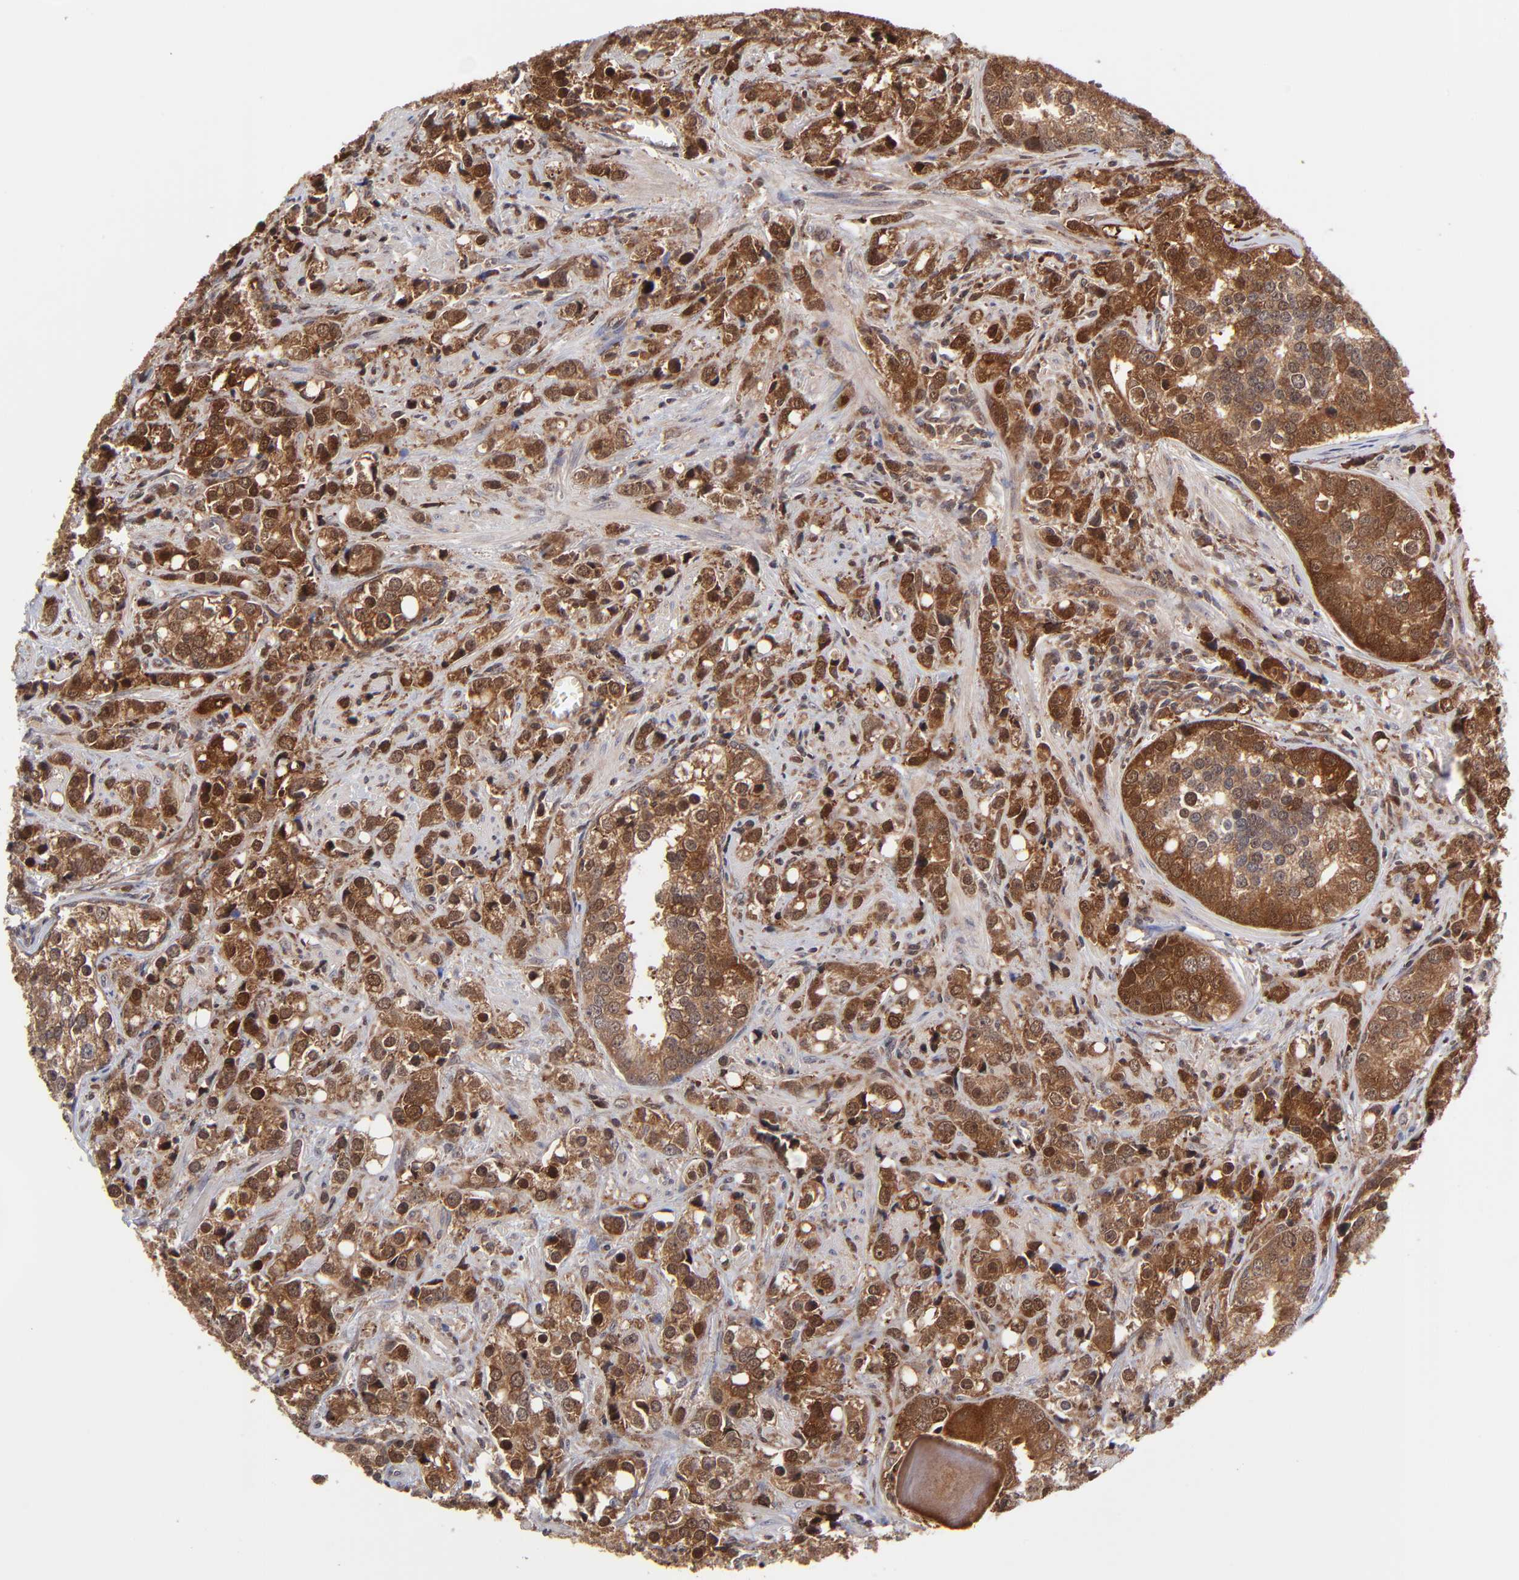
{"staining": {"intensity": "strong", "quantity": ">75%", "location": "cytoplasmic/membranous"}, "tissue": "prostate cancer", "cell_type": "Tumor cells", "image_type": "cancer", "snomed": [{"axis": "morphology", "description": "Adenocarcinoma, High grade"}, {"axis": "topography", "description": "Prostate"}], "caption": "The micrograph demonstrates immunohistochemical staining of prostate cancer. There is strong cytoplasmic/membranous positivity is identified in approximately >75% of tumor cells.", "gene": "UBE2L6", "patient": {"sex": "male", "age": 71}}